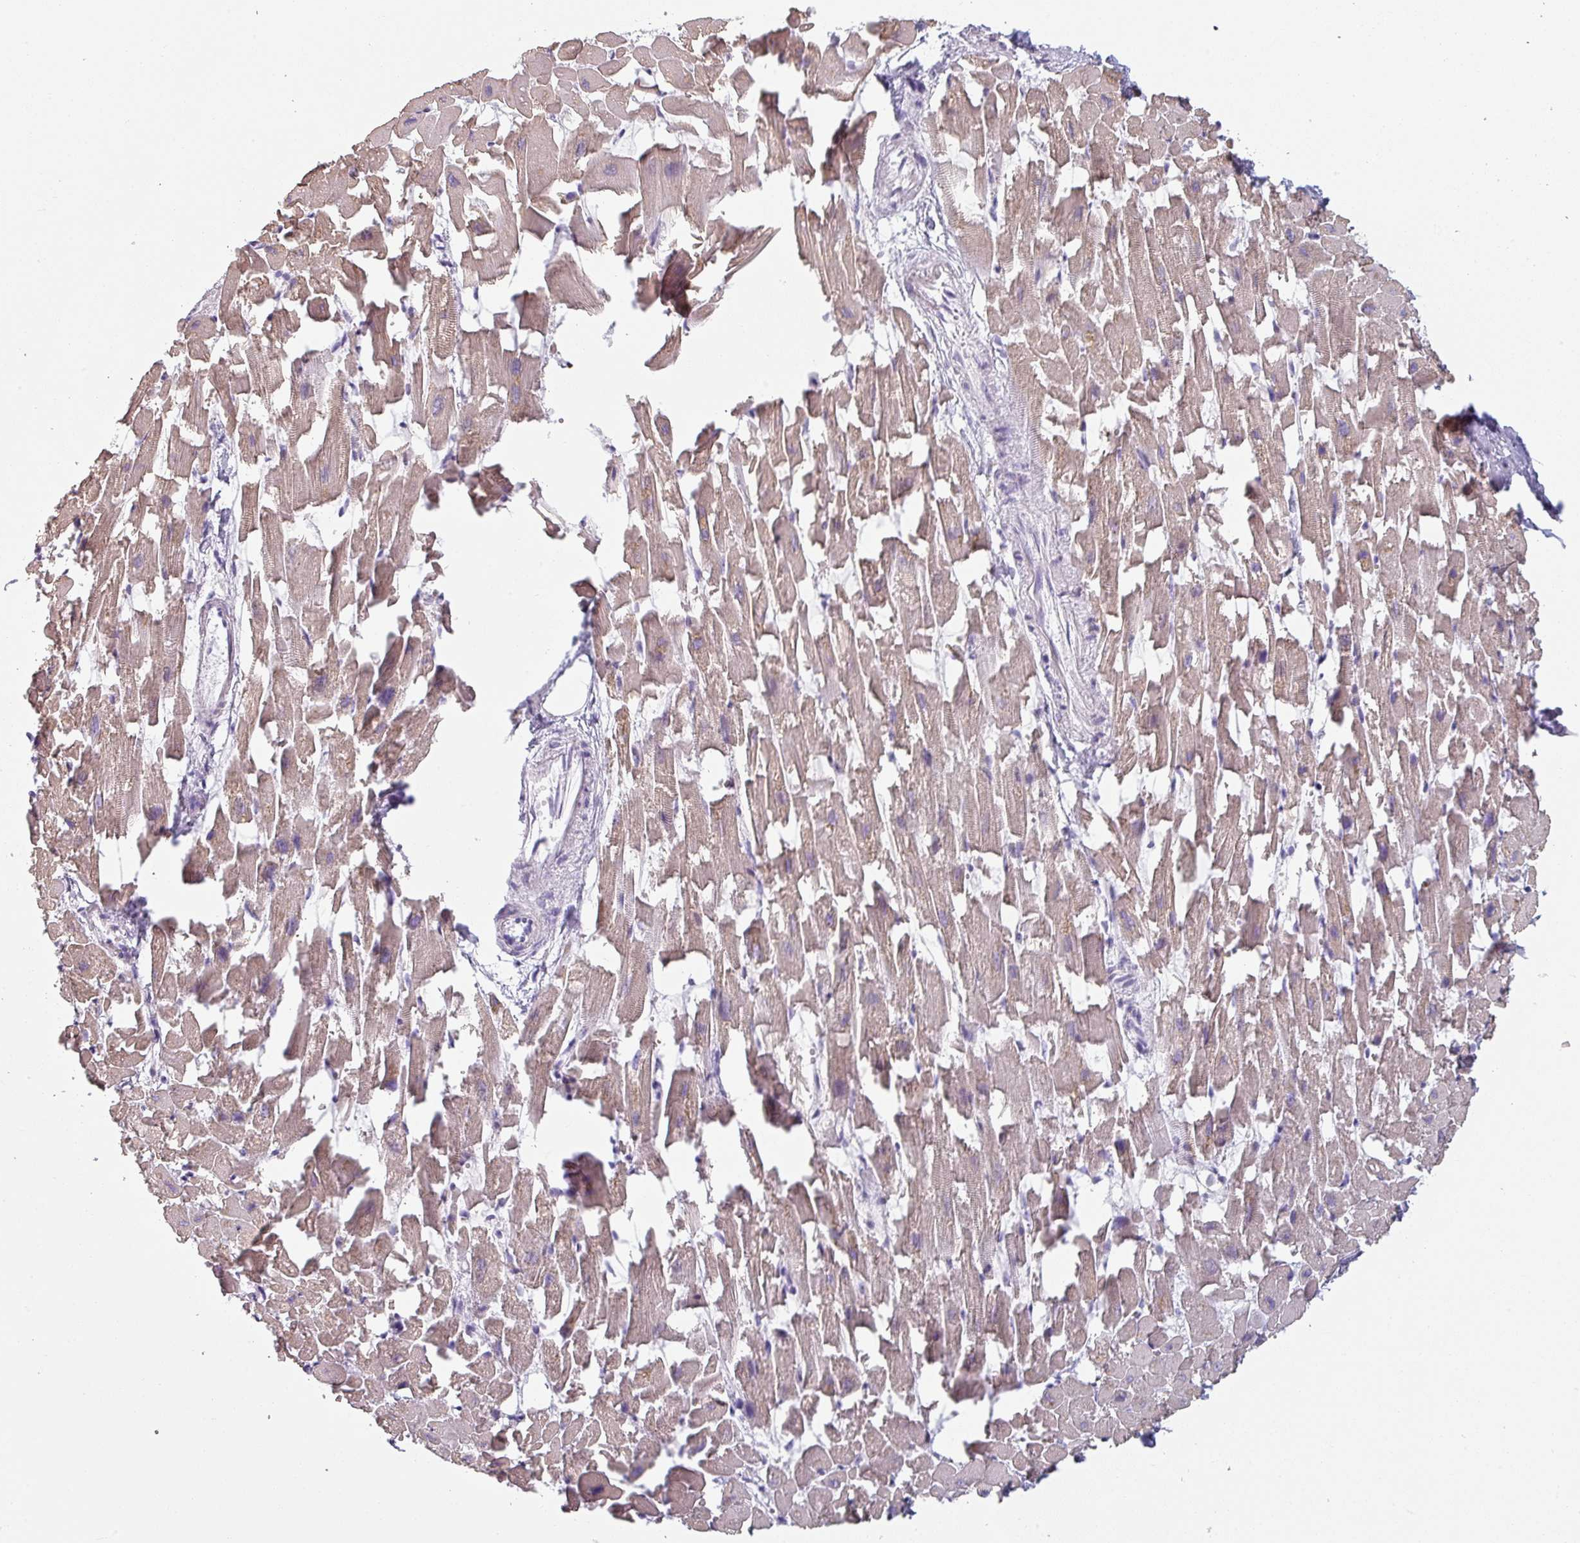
{"staining": {"intensity": "moderate", "quantity": ">75%", "location": "cytoplasmic/membranous"}, "tissue": "heart muscle", "cell_type": "Cardiomyocytes", "image_type": "normal", "snomed": [{"axis": "morphology", "description": "Normal tissue, NOS"}, {"axis": "topography", "description": "Heart"}], "caption": "A histopathology image of heart muscle stained for a protein displays moderate cytoplasmic/membranous brown staining in cardiomyocytes. Ihc stains the protein of interest in brown and the nuclei are stained blue.", "gene": "SFTPA1", "patient": {"sex": "female", "age": 64}}